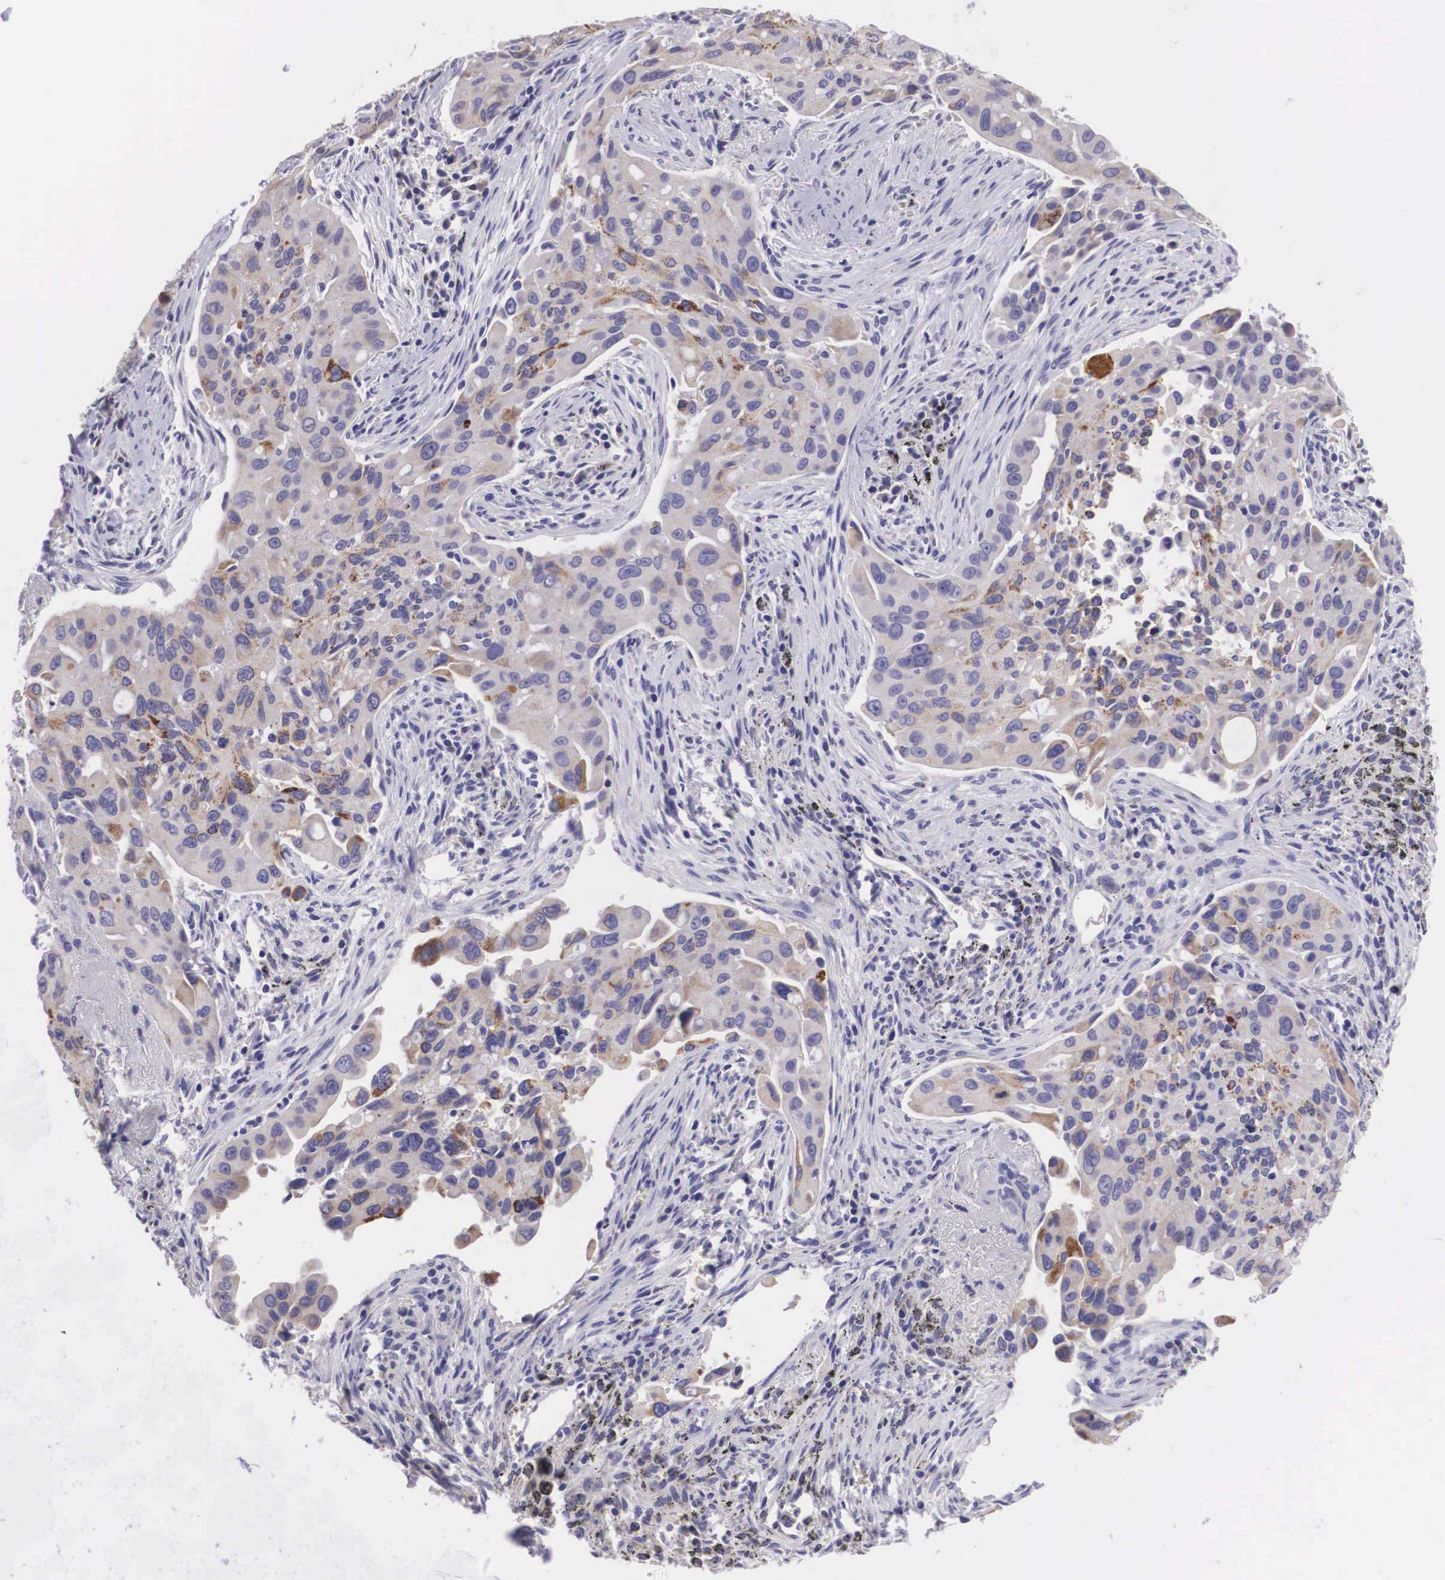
{"staining": {"intensity": "moderate", "quantity": "25%-75%", "location": "cytoplasmic/membranous"}, "tissue": "lung cancer", "cell_type": "Tumor cells", "image_type": "cancer", "snomed": [{"axis": "morphology", "description": "Adenocarcinoma, NOS"}, {"axis": "topography", "description": "Lung"}], "caption": "Protein expression analysis of lung cancer (adenocarcinoma) demonstrates moderate cytoplasmic/membranous positivity in approximately 25%-75% of tumor cells.", "gene": "ARG2", "patient": {"sex": "male", "age": 68}}